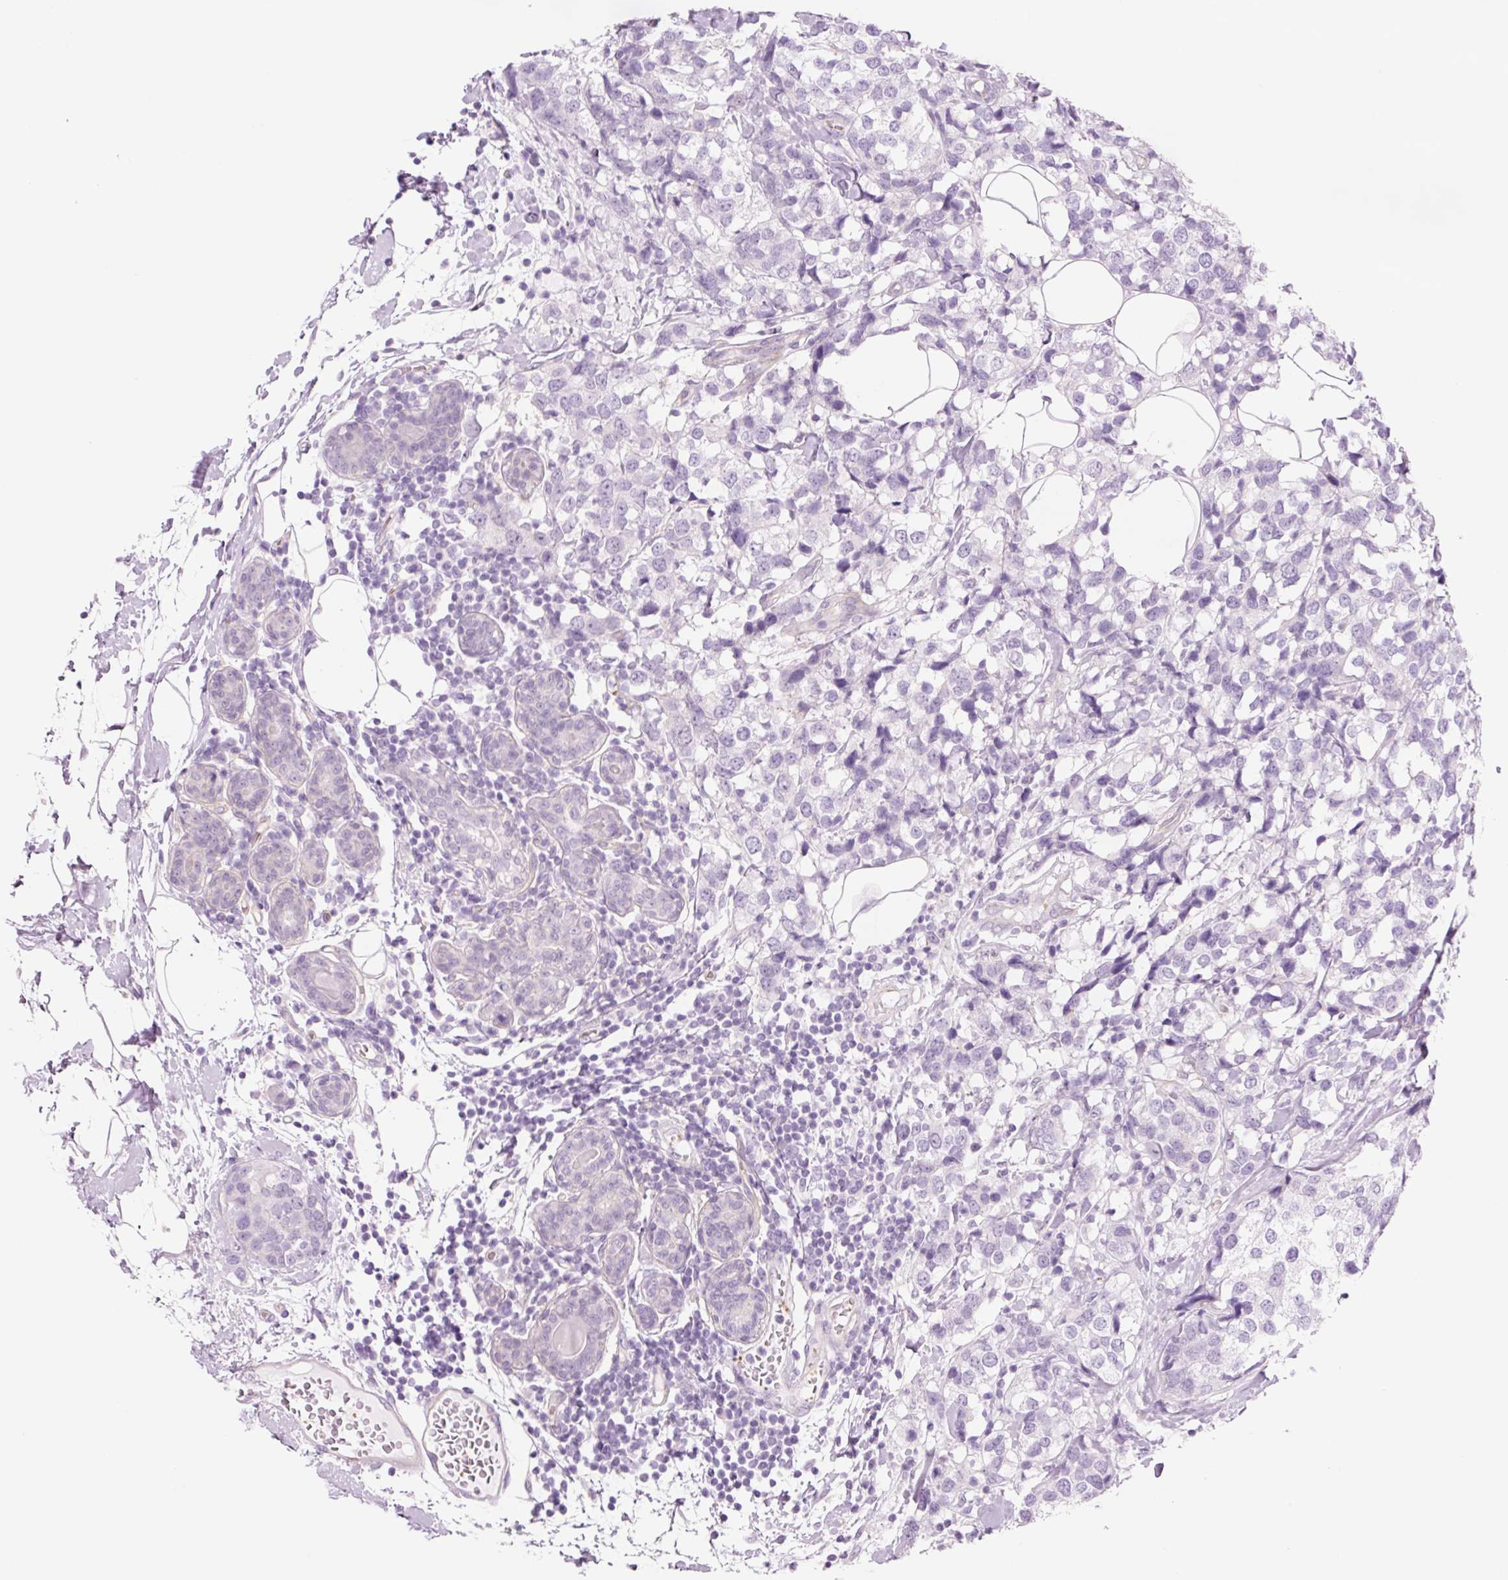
{"staining": {"intensity": "negative", "quantity": "none", "location": "none"}, "tissue": "breast cancer", "cell_type": "Tumor cells", "image_type": "cancer", "snomed": [{"axis": "morphology", "description": "Lobular carcinoma"}, {"axis": "topography", "description": "Breast"}], "caption": "This is a image of immunohistochemistry staining of breast cancer, which shows no positivity in tumor cells.", "gene": "HSPA4L", "patient": {"sex": "female", "age": 59}}